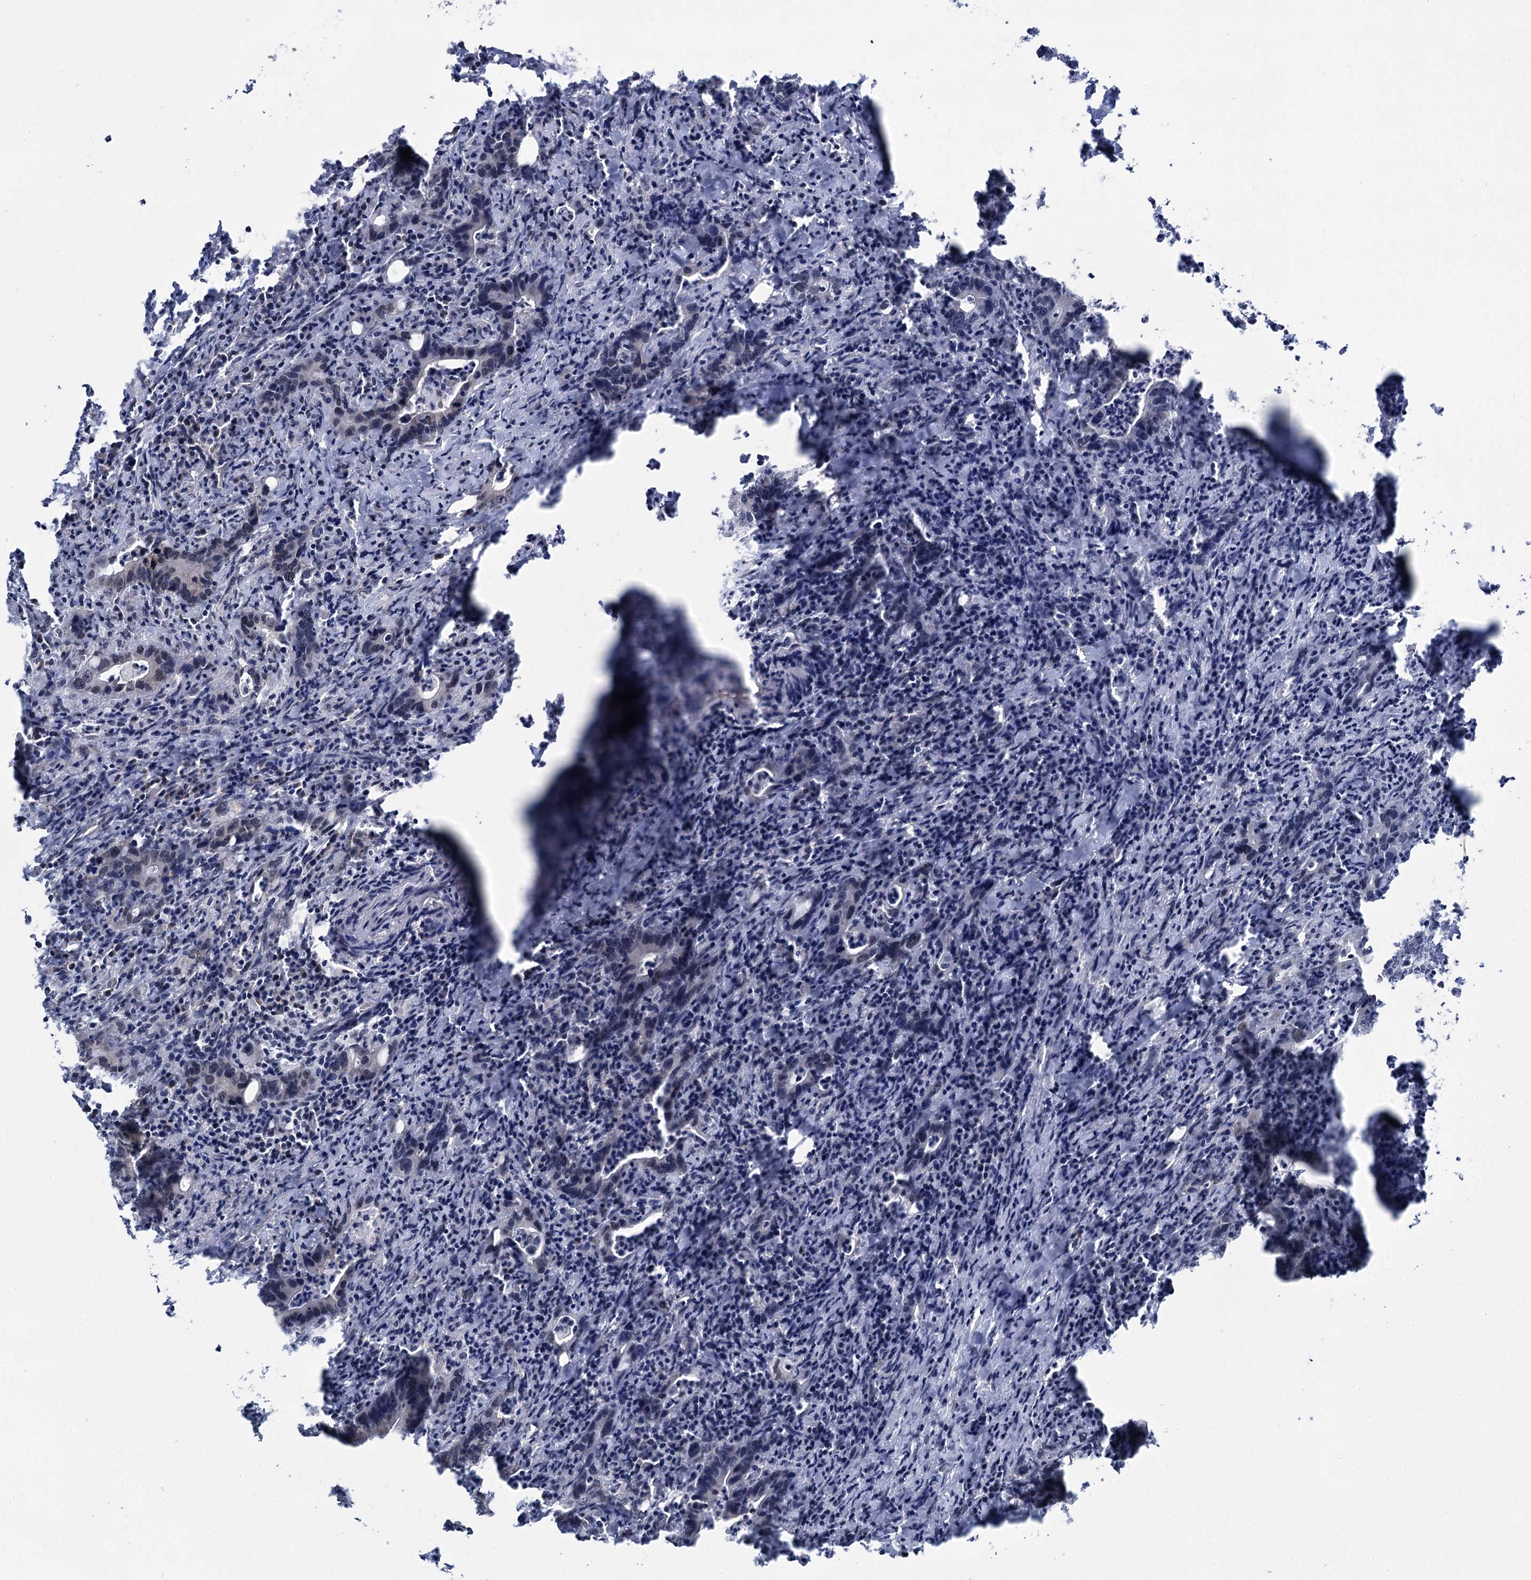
{"staining": {"intensity": "negative", "quantity": "none", "location": "none"}, "tissue": "colorectal cancer", "cell_type": "Tumor cells", "image_type": "cancer", "snomed": [{"axis": "morphology", "description": "Adenocarcinoma, NOS"}, {"axis": "topography", "description": "Colon"}], "caption": "Immunohistochemistry of human adenocarcinoma (colorectal) shows no positivity in tumor cells.", "gene": "SREK1", "patient": {"sex": "female", "age": 75}}